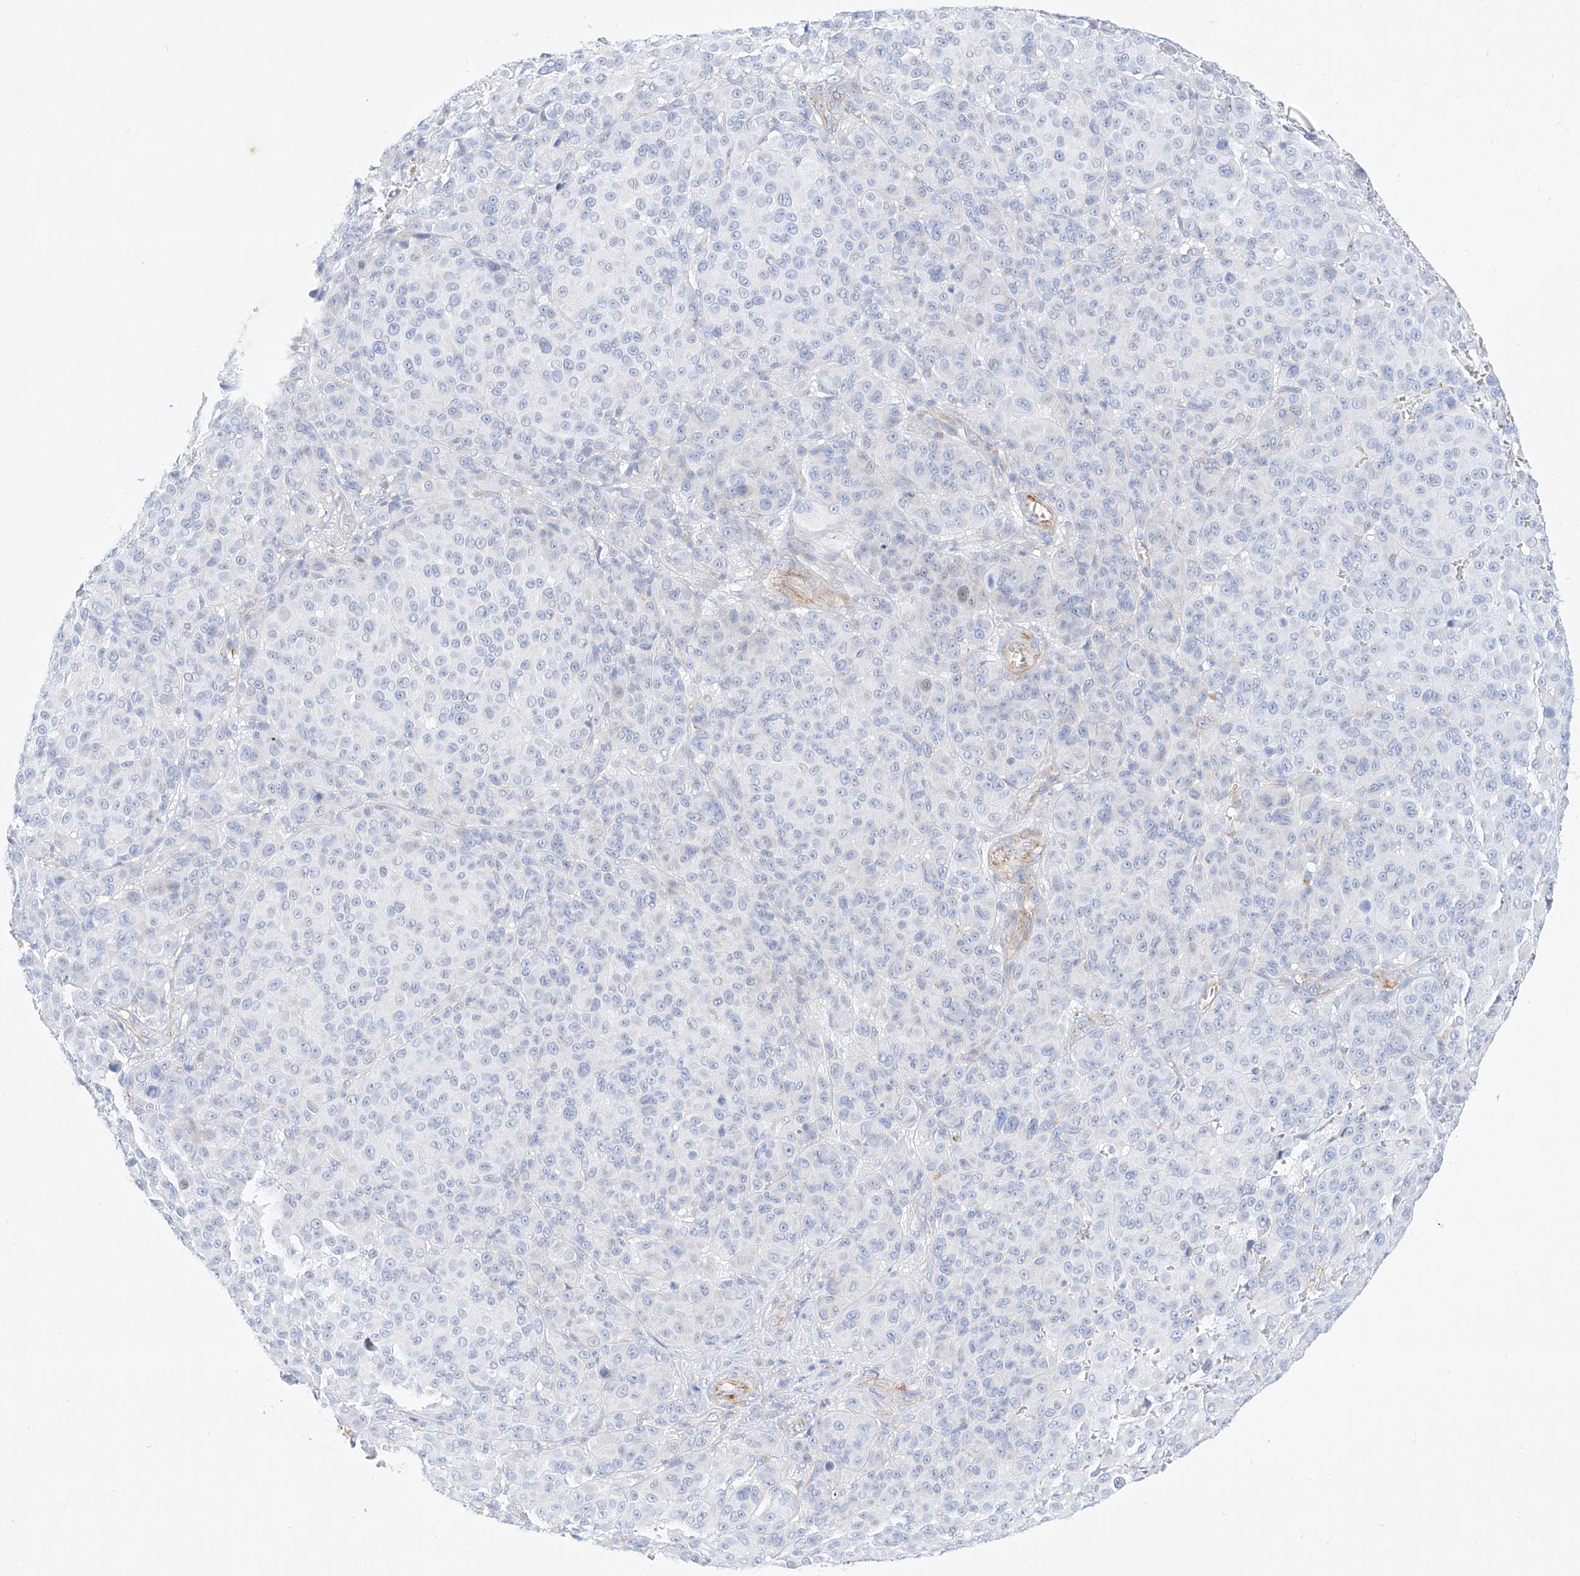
{"staining": {"intensity": "negative", "quantity": "none", "location": "none"}, "tissue": "melanoma", "cell_type": "Tumor cells", "image_type": "cancer", "snomed": [{"axis": "morphology", "description": "Malignant melanoma, NOS"}, {"axis": "topography", "description": "Skin"}], "caption": "Tumor cells show no significant positivity in melanoma.", "gene": "SBSPON", "patient": {"sex": "male", "age": 73}}